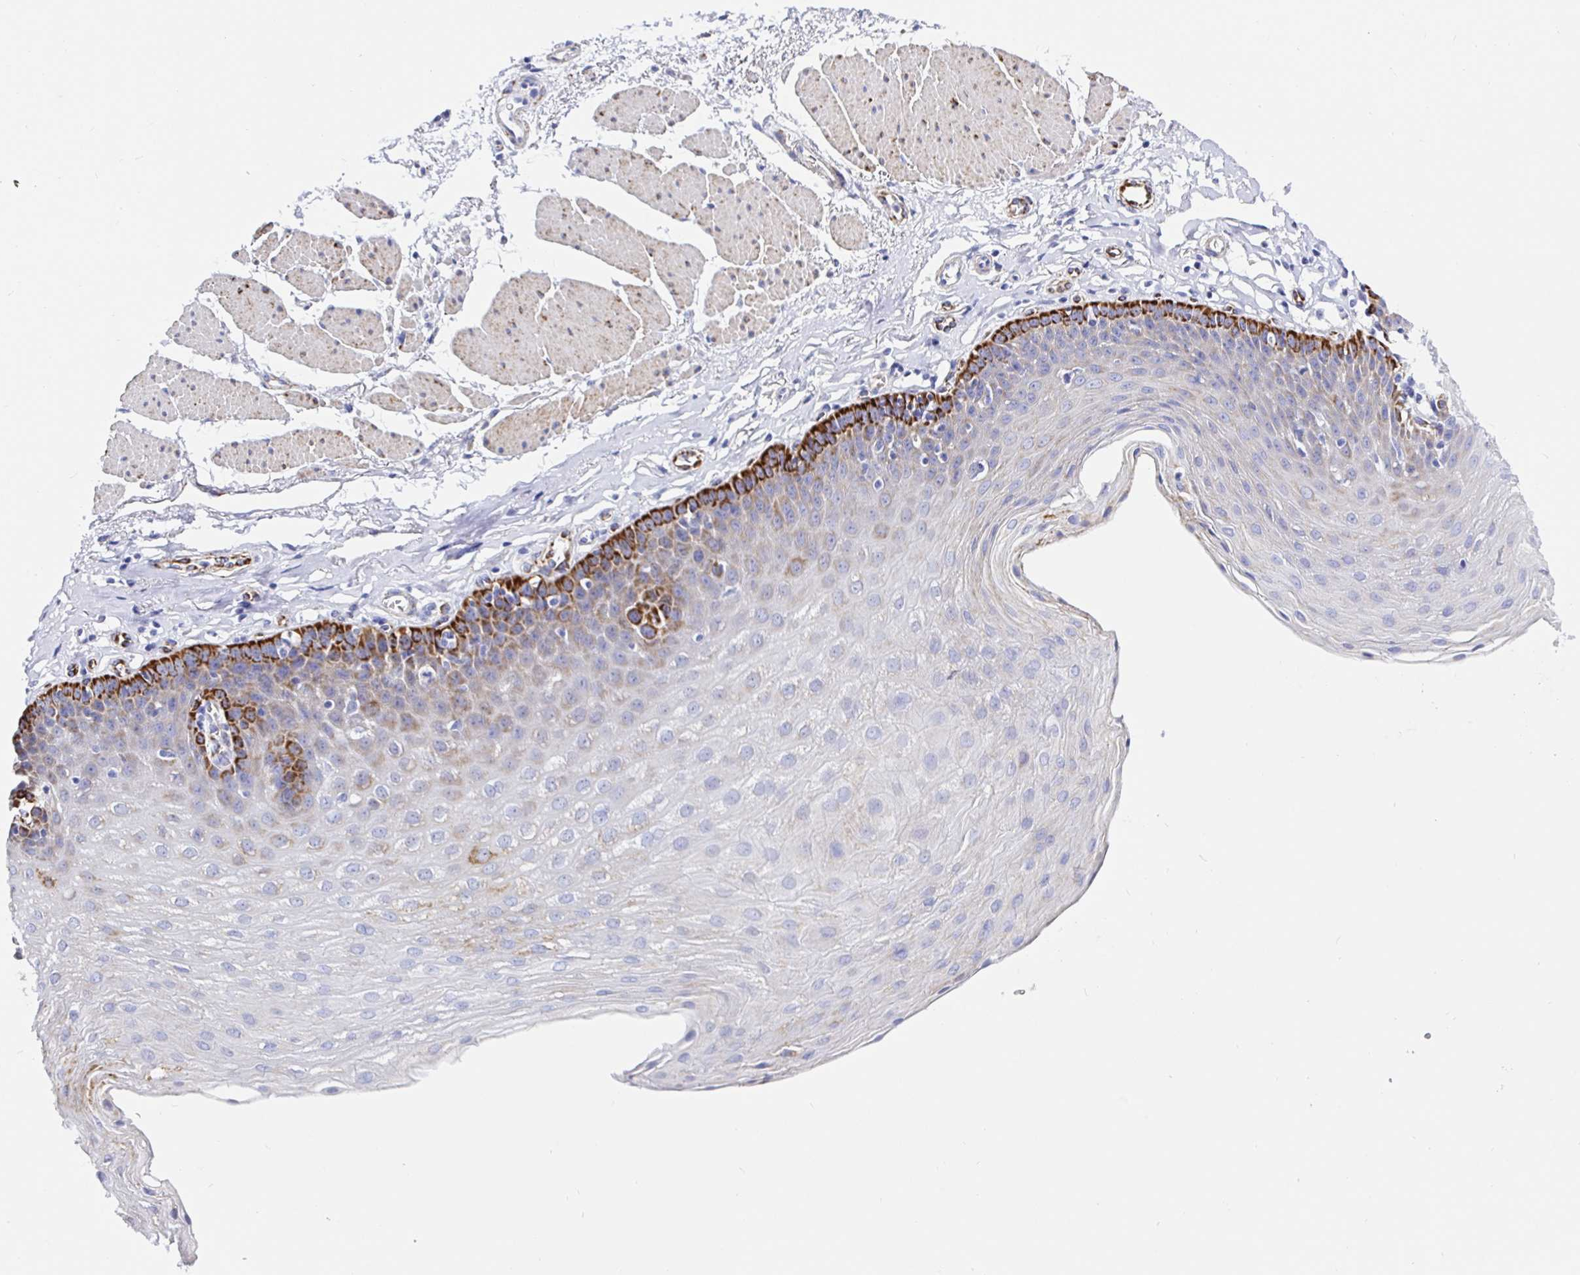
{"staining": {"intensity": "strong", "quantity": "25%-75%", "location": "cytoplasmic/membranous"}, "tissue": "esophagus", "cell_type": "Squamous epithelial cells", "image_type": "normal", "snomed": [{"axis": "morphology", "description": "Normal tissue, NOS"}, {"axis": "topography", "description": "Esophagus"}], "caption": "Immunohistochemistry (IHC) (DAB (3,3'-diaminobenzidine)) staining of unremarkable human esophagus exhibits strong cytoplasmic/membranous protein positivity in about 25%-75% of squamous epithelial cells.", "gene": "MAOA", "patient": {"sex": "female", "age": 81}}